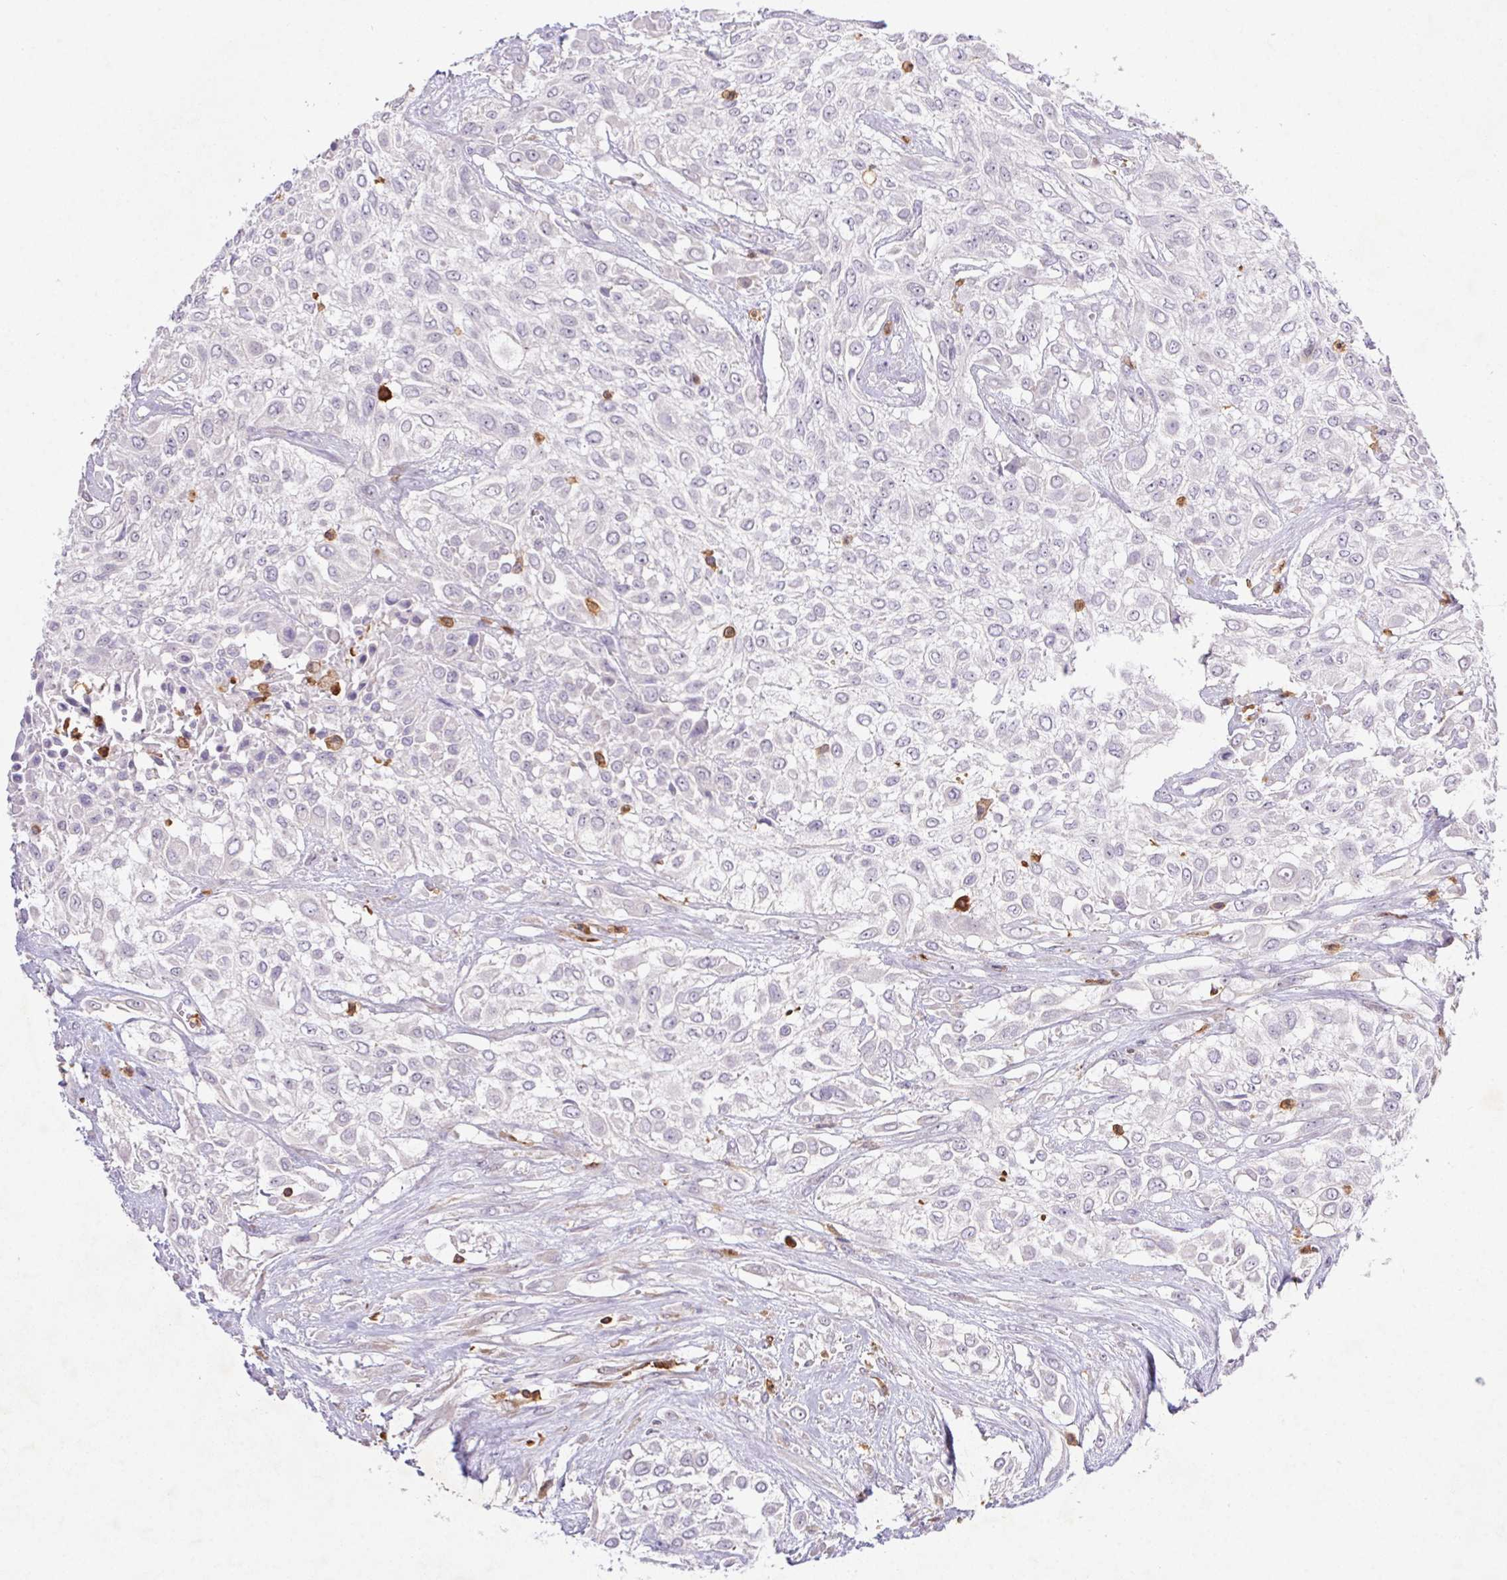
{"staining": {"intensity": "negative", "quantity": "none", "location": "none"}, "tissue": "urothelial cancer", "cell_type": "Tumor cells", "image_type": "cancer", "snomed": [{"axis": "morphology", "description": "Urothelial carcinoma, High grade"}, {"axis": "topography", "description": "Urinary bladder"}], "caption": "This image is of high-grade urothelial carcinoma stained with IHC to label a protein in brown with the nuclei are counter-stained blue. There is no staining in tumor cells.", "gene": "APBB1IP", "patient": {"sex": "male", "age": 57}}